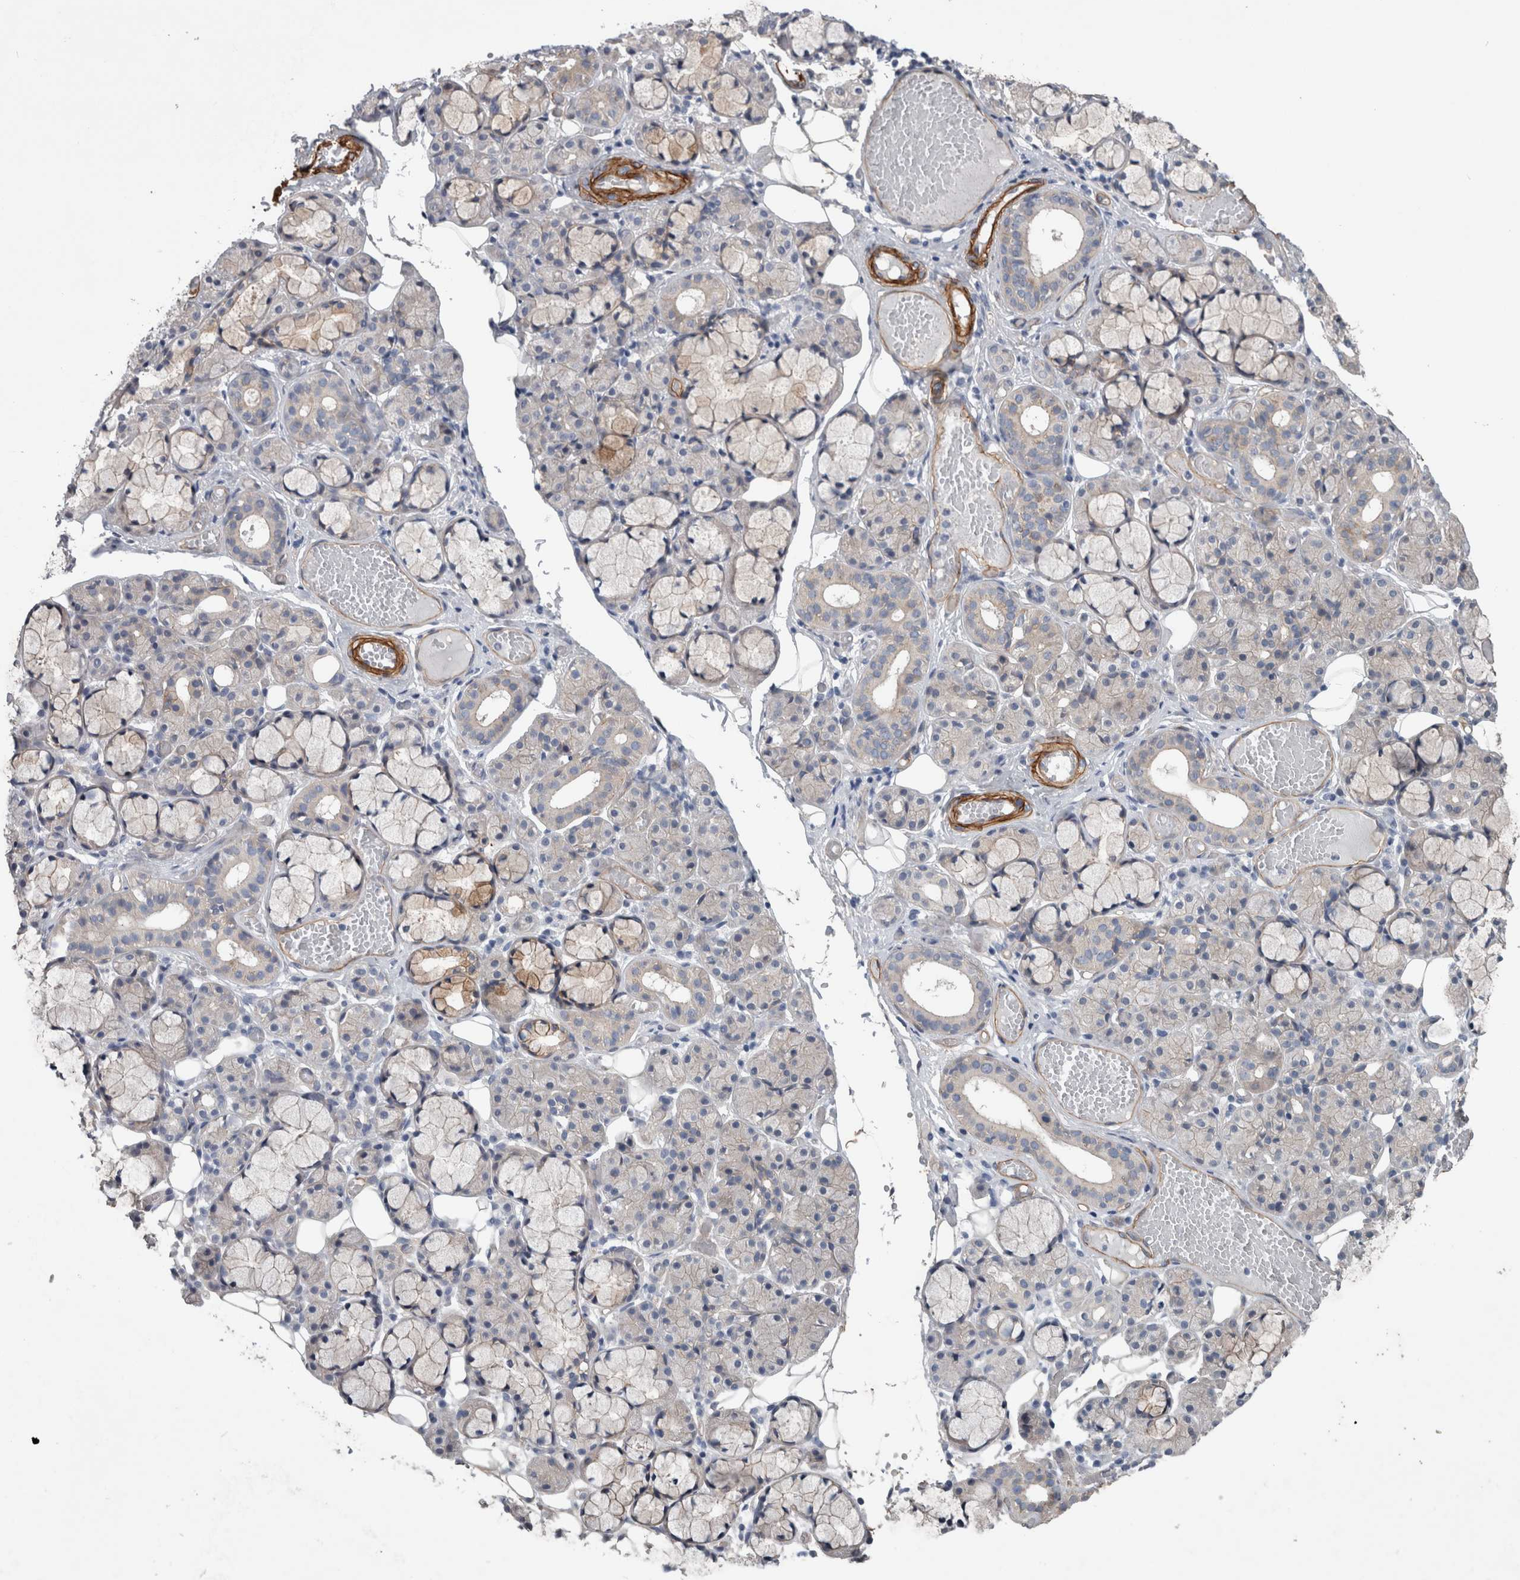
{"staining": {"intensity": "weak", "quantity": "<25%", "location": "cytoplasmic/membranous"}, "tissue": "salivary gland", "cell_type": "Glandular cells", "image_type": "normal", "snomed": [{"axis": "morphology", "description": "Normal tissue, NOS"}, {"axis": "topography", "description": "Salivary gland"}], "caption": "An IHC histopathology image of unremarkable salivary gland is shown. There is no staining in glandular cells of salivary gland.", "gene": "BCAM", "patient": {"sex": "male", "age": 63}}